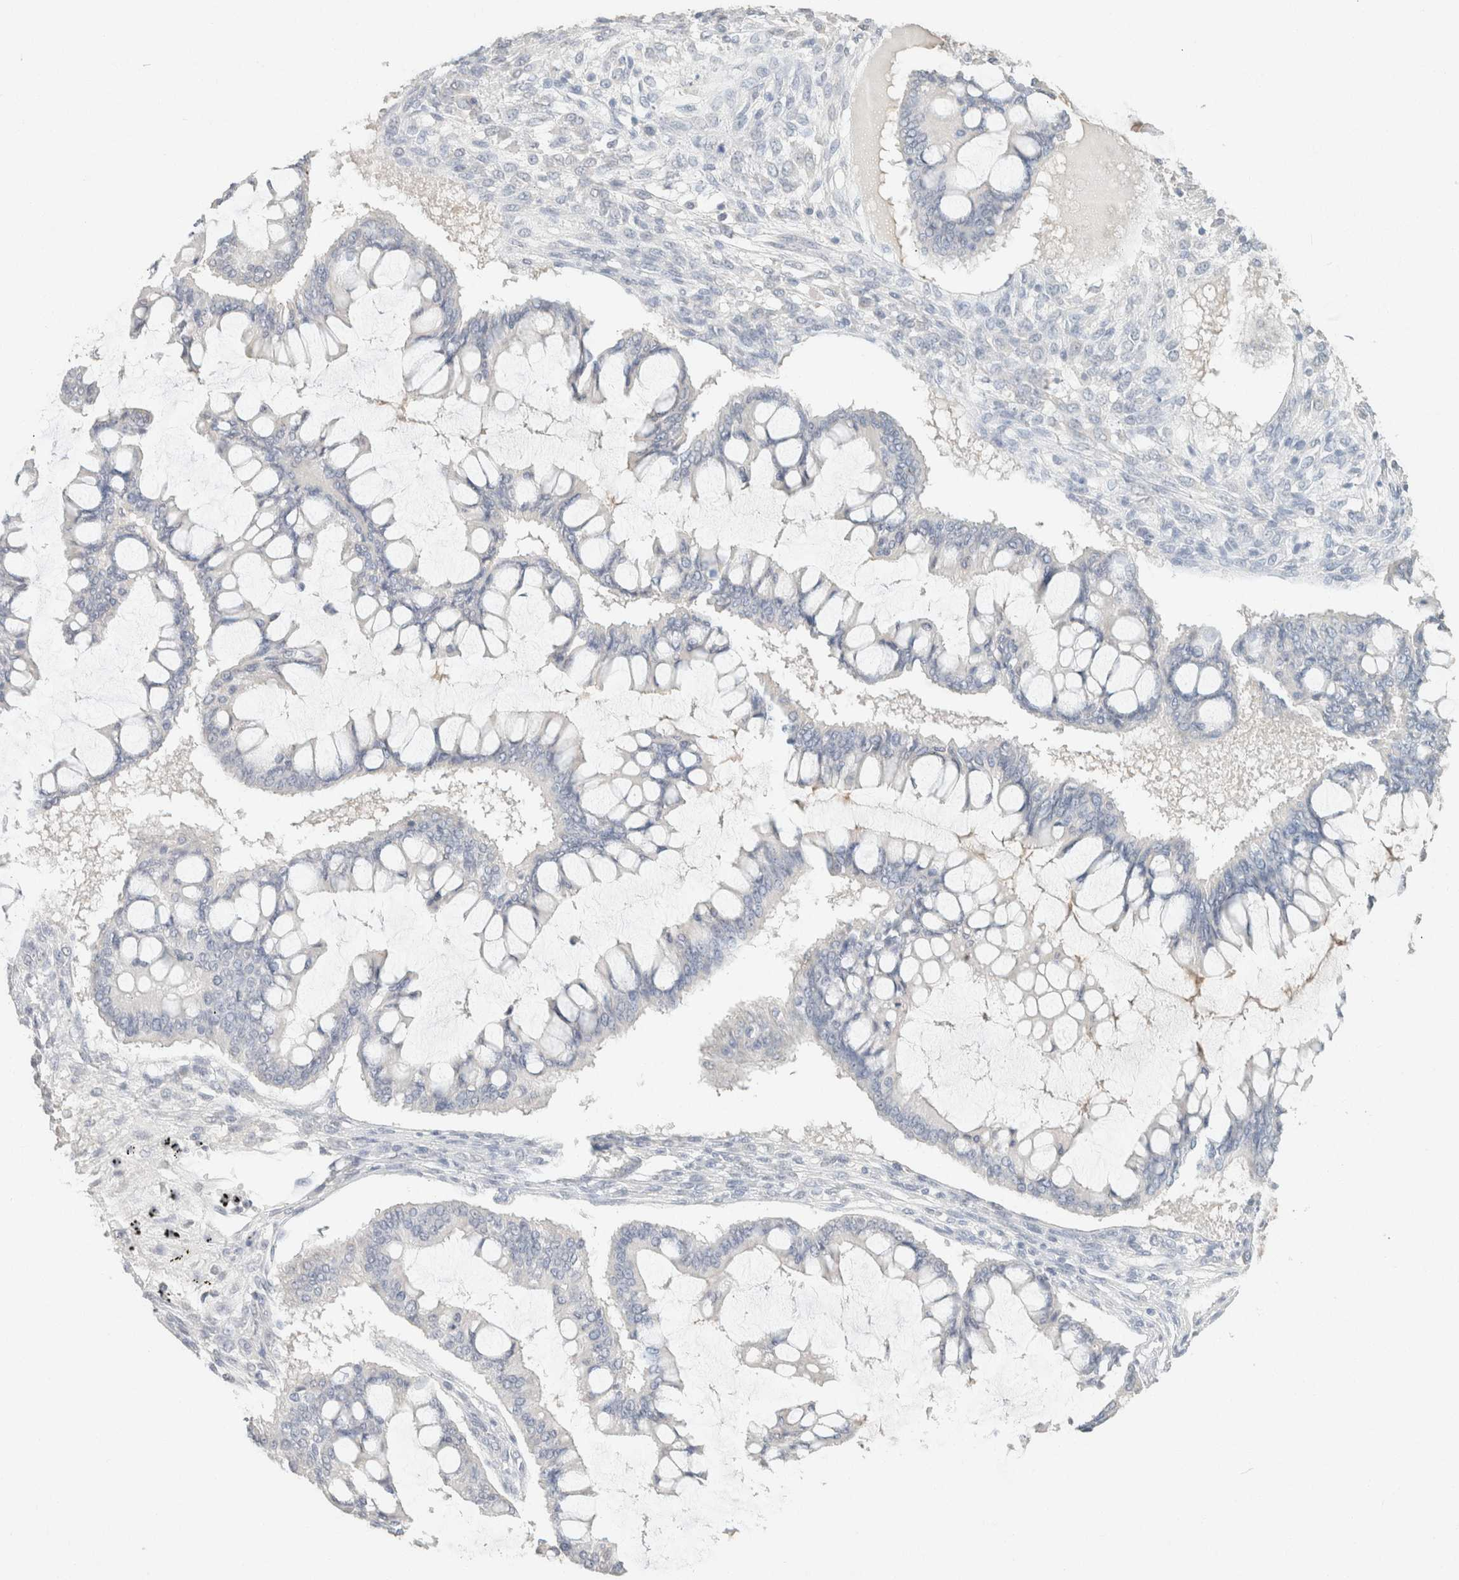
{"staining": {"intensity": "negative", "quantity": "none", "location": "none"}, "tissue": "ovarian cancer", "cell_type": "Tumor cells", "image_type": "cancer", "snomed": [{"axis": "morphology", "description": "Cystadenocarcinoma, mucinous, NOS"}, {"axis": "topography", "description": "Ovary"}], "caption": "IHC of human ovarian cancer displays no staining in tumor cells.", "gene": "CPA1", "patient": {"sex": "female", "age": 73}}